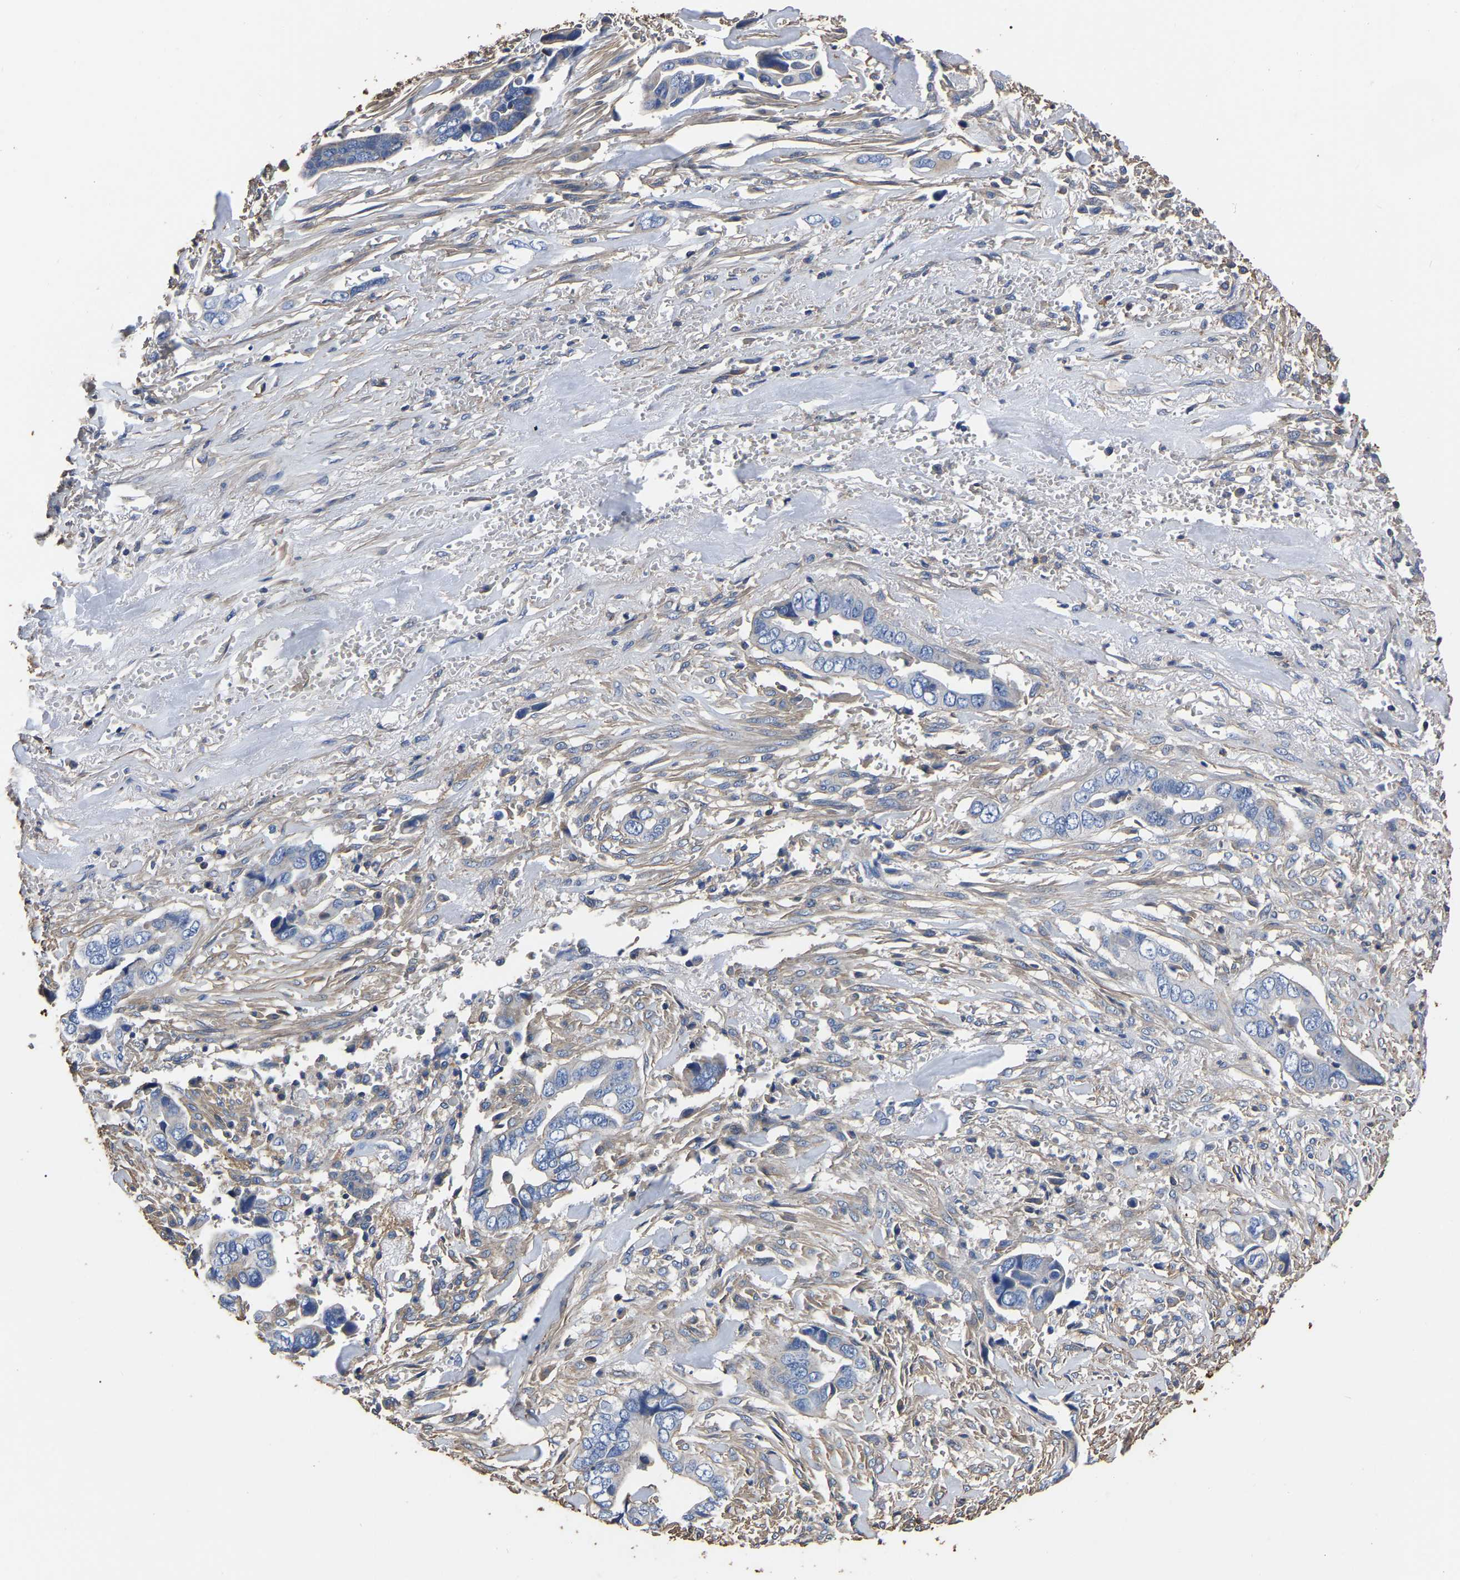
{"staining": {"intensity": "negative", "quantity": "none", "location": "none"}, "tissue": "liver cancer", "cell_type": "Tumor cells", "image_type": "cancer", "snomed": [{"axis": "morphology", "description": "Cholangiocarcinoma"}, {"axis": "topography", "description": "Liver"}], "caption": "Tumor cells show no significant positivity in liver cholangiocarcinoma.", "gene": "ARMT1", "patient": {"sex": "female", "age": 79}}